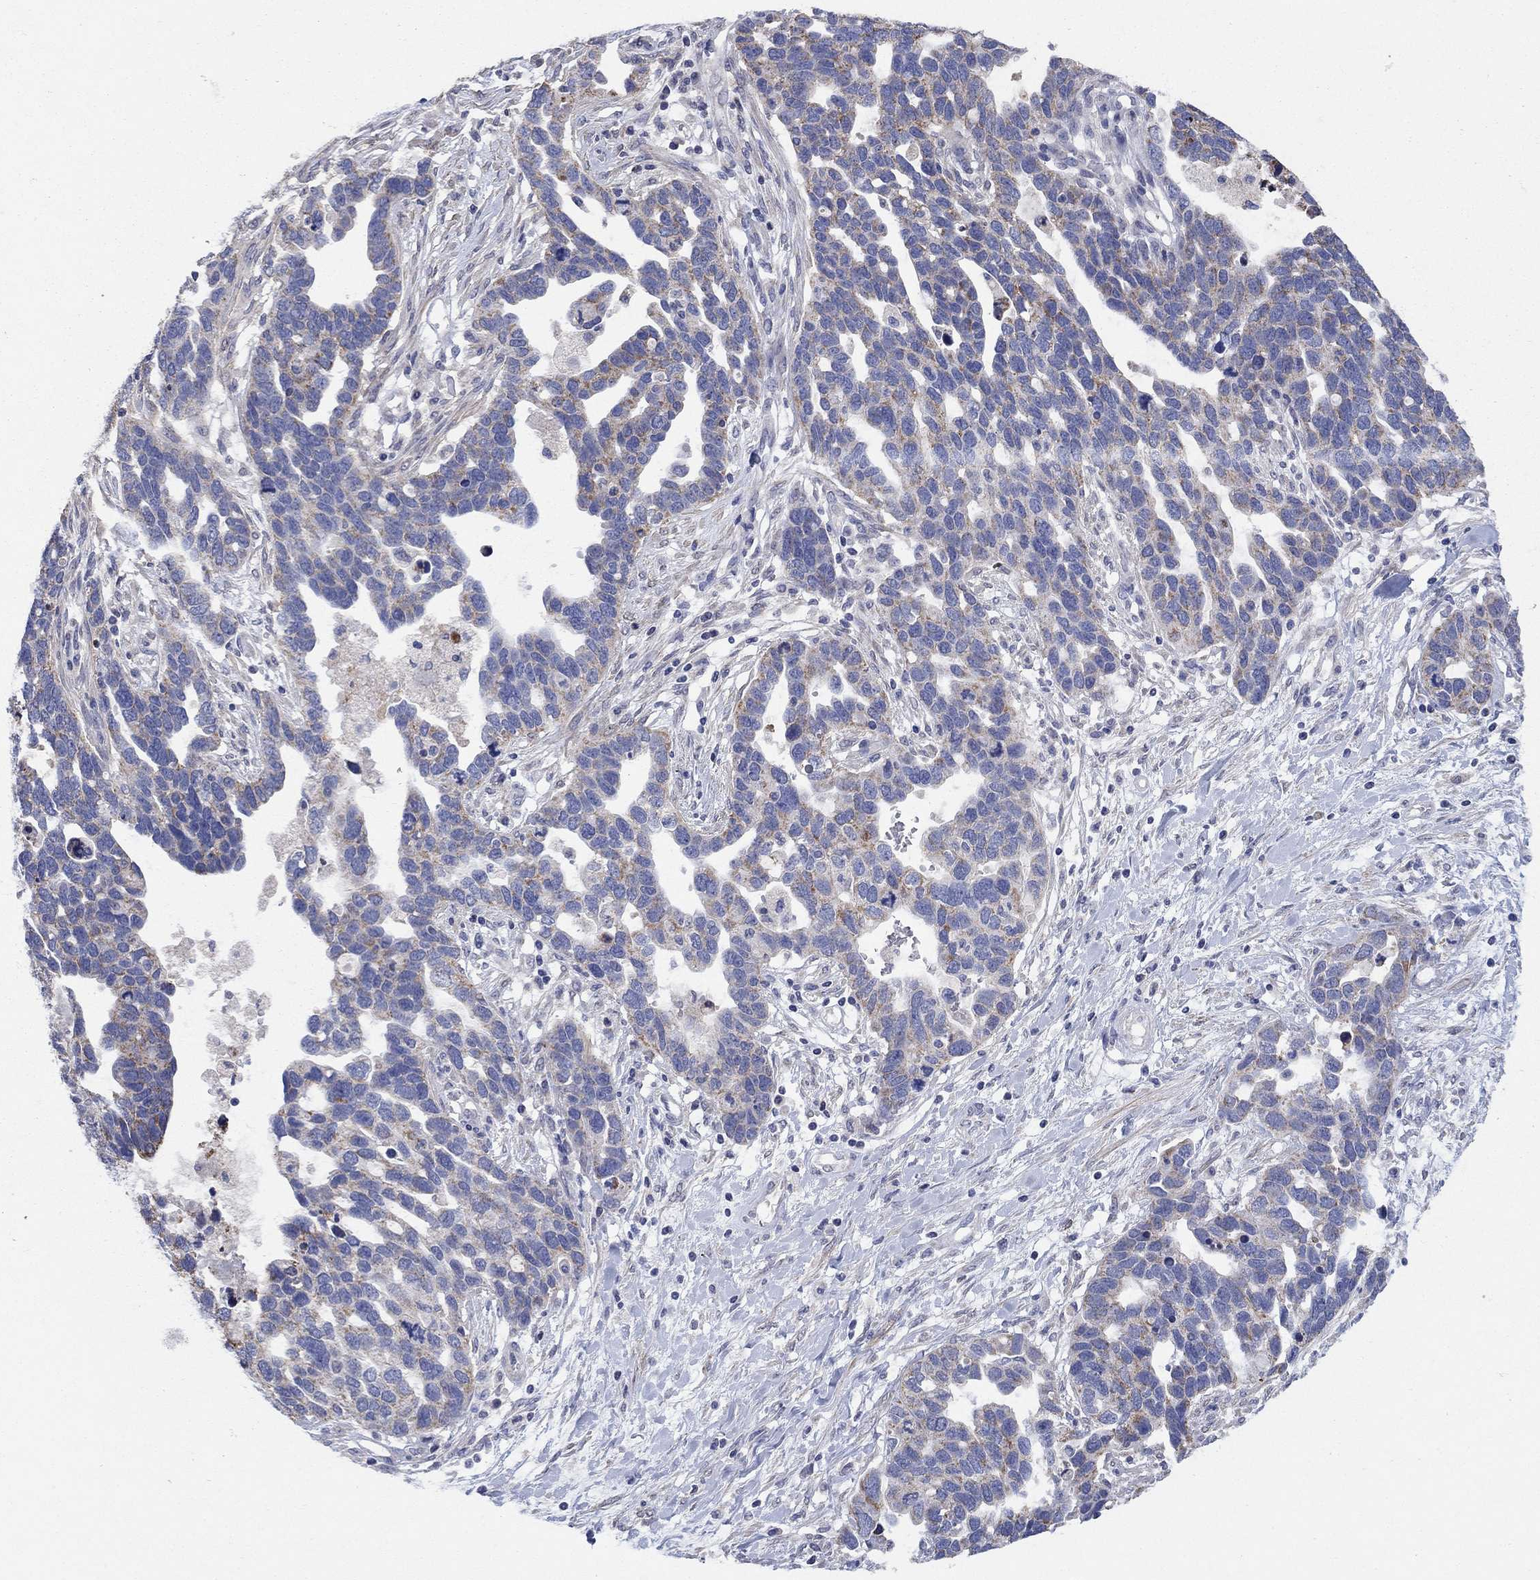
{"staining": {"intensity": "moderate", "quantity": "<25%", "location": "cytoplasmic/membranous"}, "tissue": "ovarian cancer", "cell_type": "Tumor cells", "image_type": "cancer", "snomed": [{"axis": "morphology", "description": "Cystadenocarcinoma, serous, NOS"}, {"axis": "topography", "description": "Ovary"}], "caption": "This is a photomicrograph of immunohistochemistry (IHC) staining of ovarian serous cystadenocarcinoma, which shows moderate staining in the cytoplasmic/membranous of tumor cells.", "gene": "CLVS1", "patient": {"sex": "female", "age": 54}}